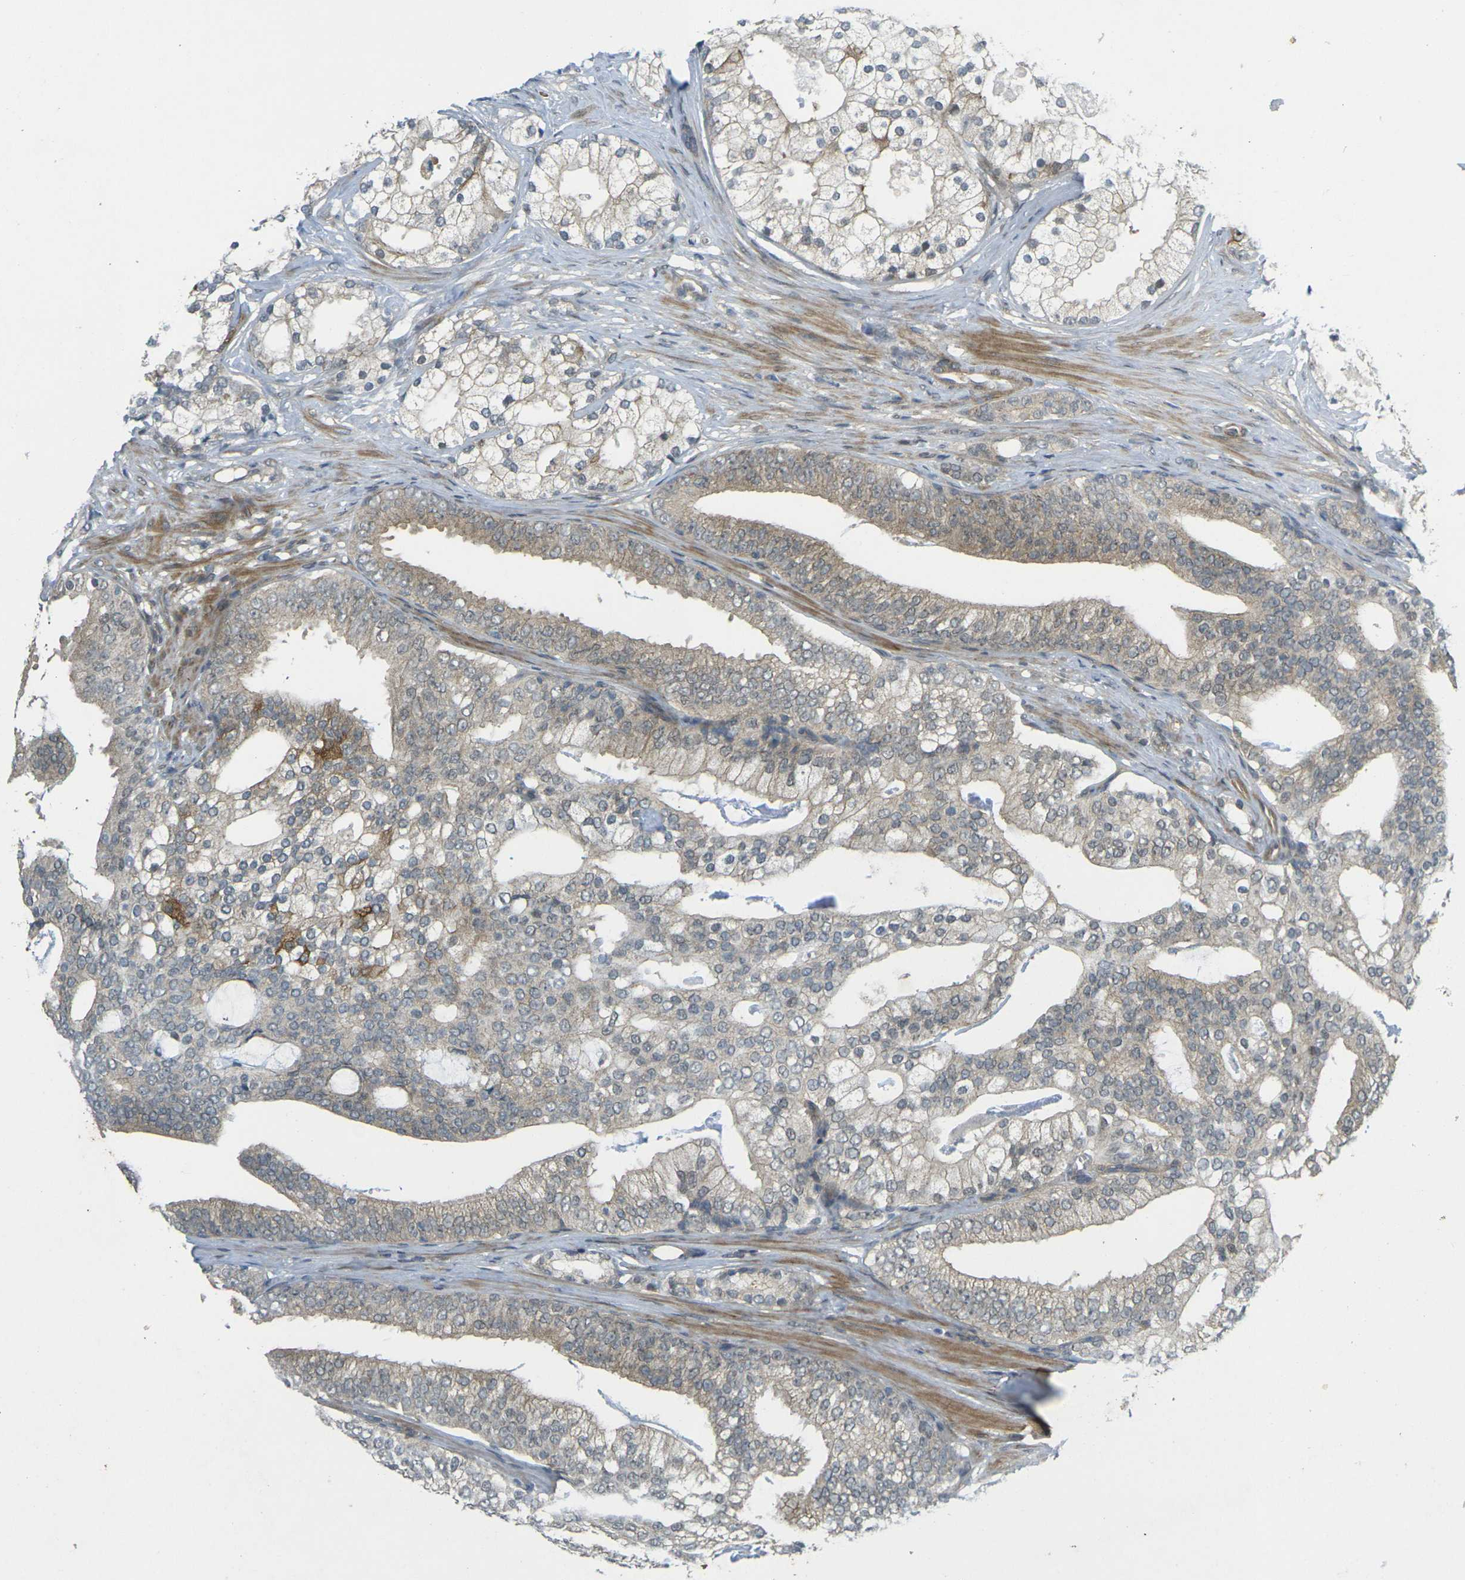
{"staining": {"intensity": "weak", "quantity": "25%-75%", "location": "cytoplasmic/membranous"}, "tissue": "prostate cancer", "cell_type": "Tumor cells", "image_type": "cancer", "snomed": [{"axis": "morphology", "description": "Adenocarcinoma, Low grade"}, {"axis": "topography", "description": "Prostate"}], "caption": "Human prostate cancer stained for a protein (brown) reveals weak cytoplasmic/membranous positive expression in about 25%-75% of tumor cells.", "gene": "KCTD10", "patient": {"sex": "male", "age": 58}}